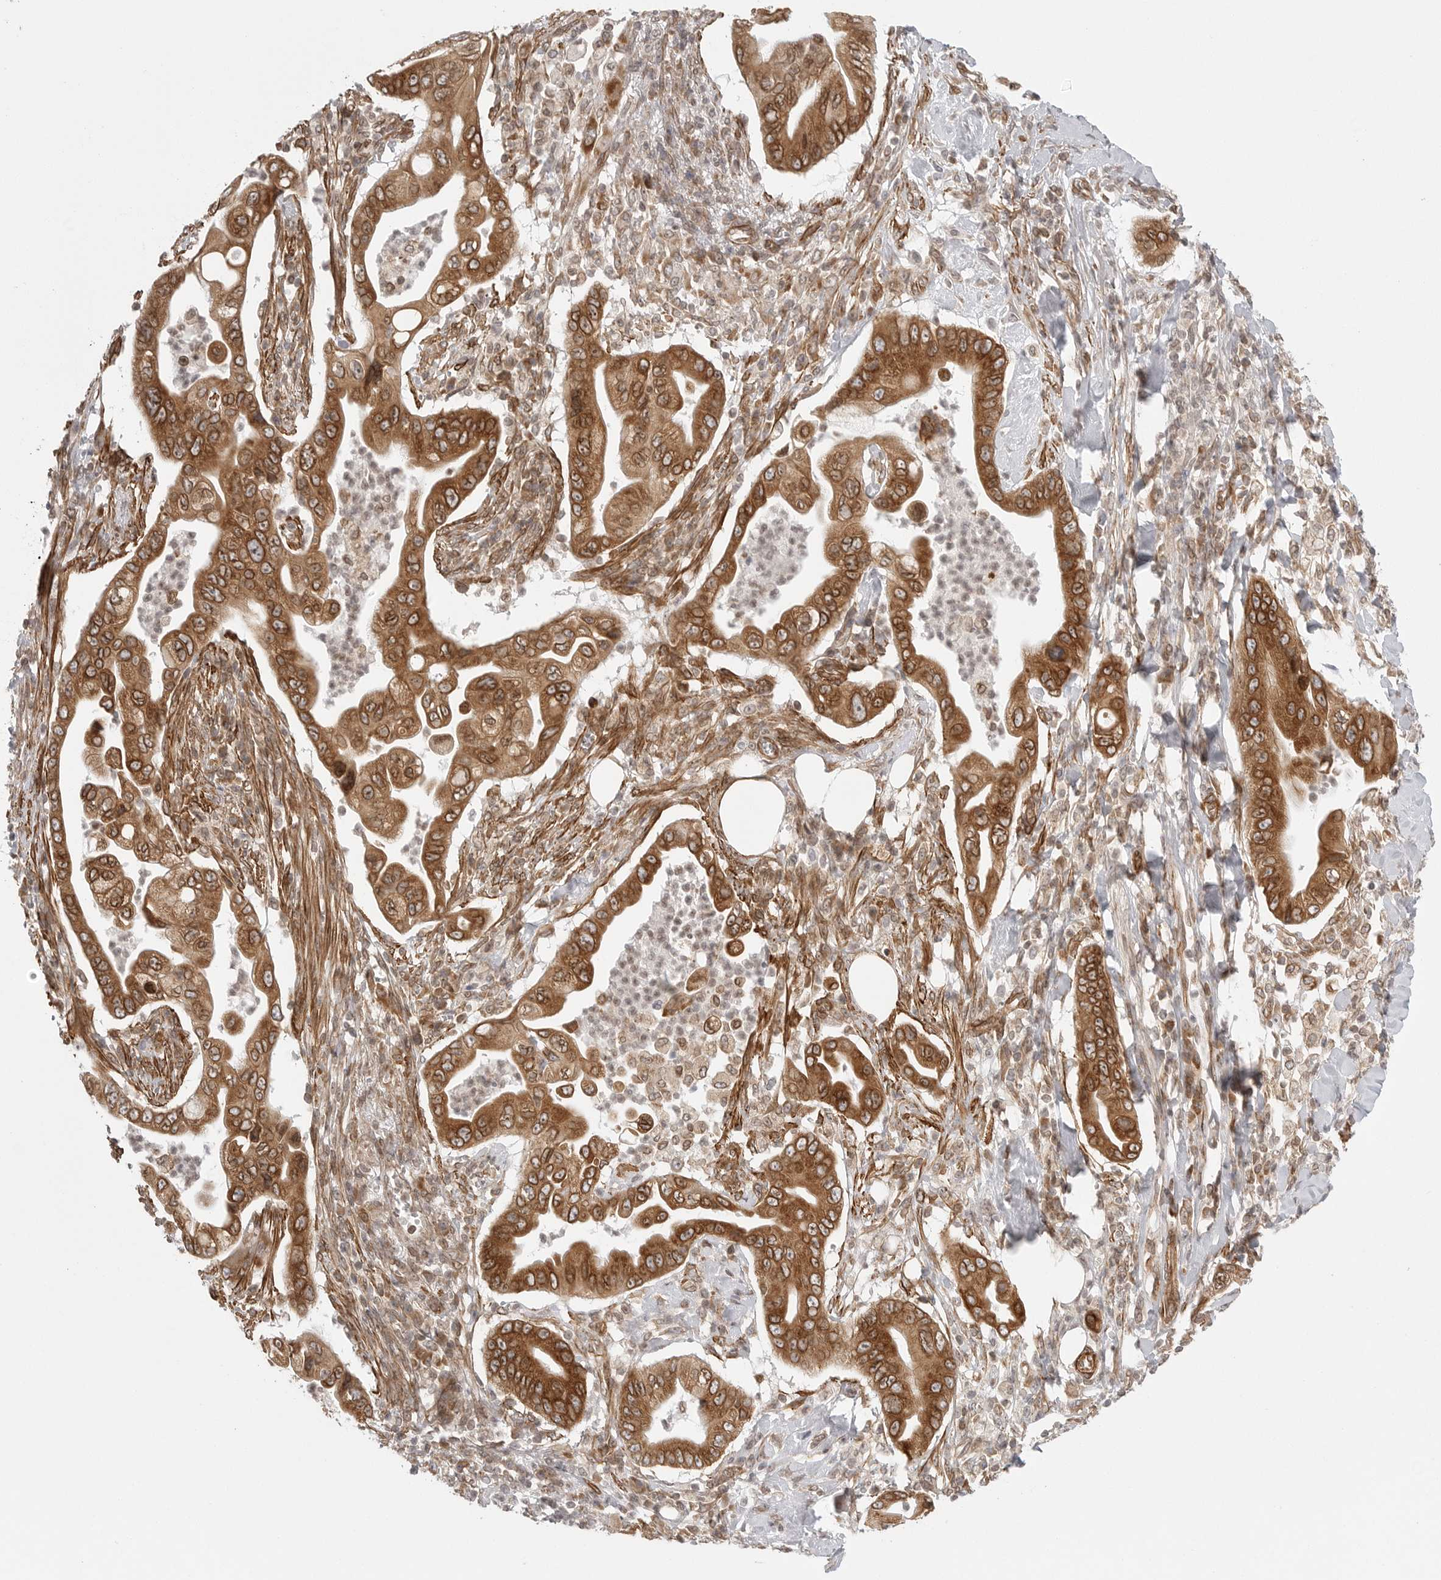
{"staining": {"intensity": "moderate", "quantity": ">75%", "location": "cytoplasmic/membranous,nuclear"}, "tissue": "pancreatic cancer", "cell_type": "Tumor cells", "image_type": "cancer", "snomed": [{"axis": "morphology", "description": "Adenocarcinoma, NOS"}, {"axis": "topography", "description": "Pancreas"}], "caption": "A micrograph of adenocarcinoma (pancreatic) stained for a protein displays moderate cytoplasmic/membranous and nuclear brown staining in tumor cells.", "gene": "CERS2", "patient": {"sex": "male", "age": 78}}